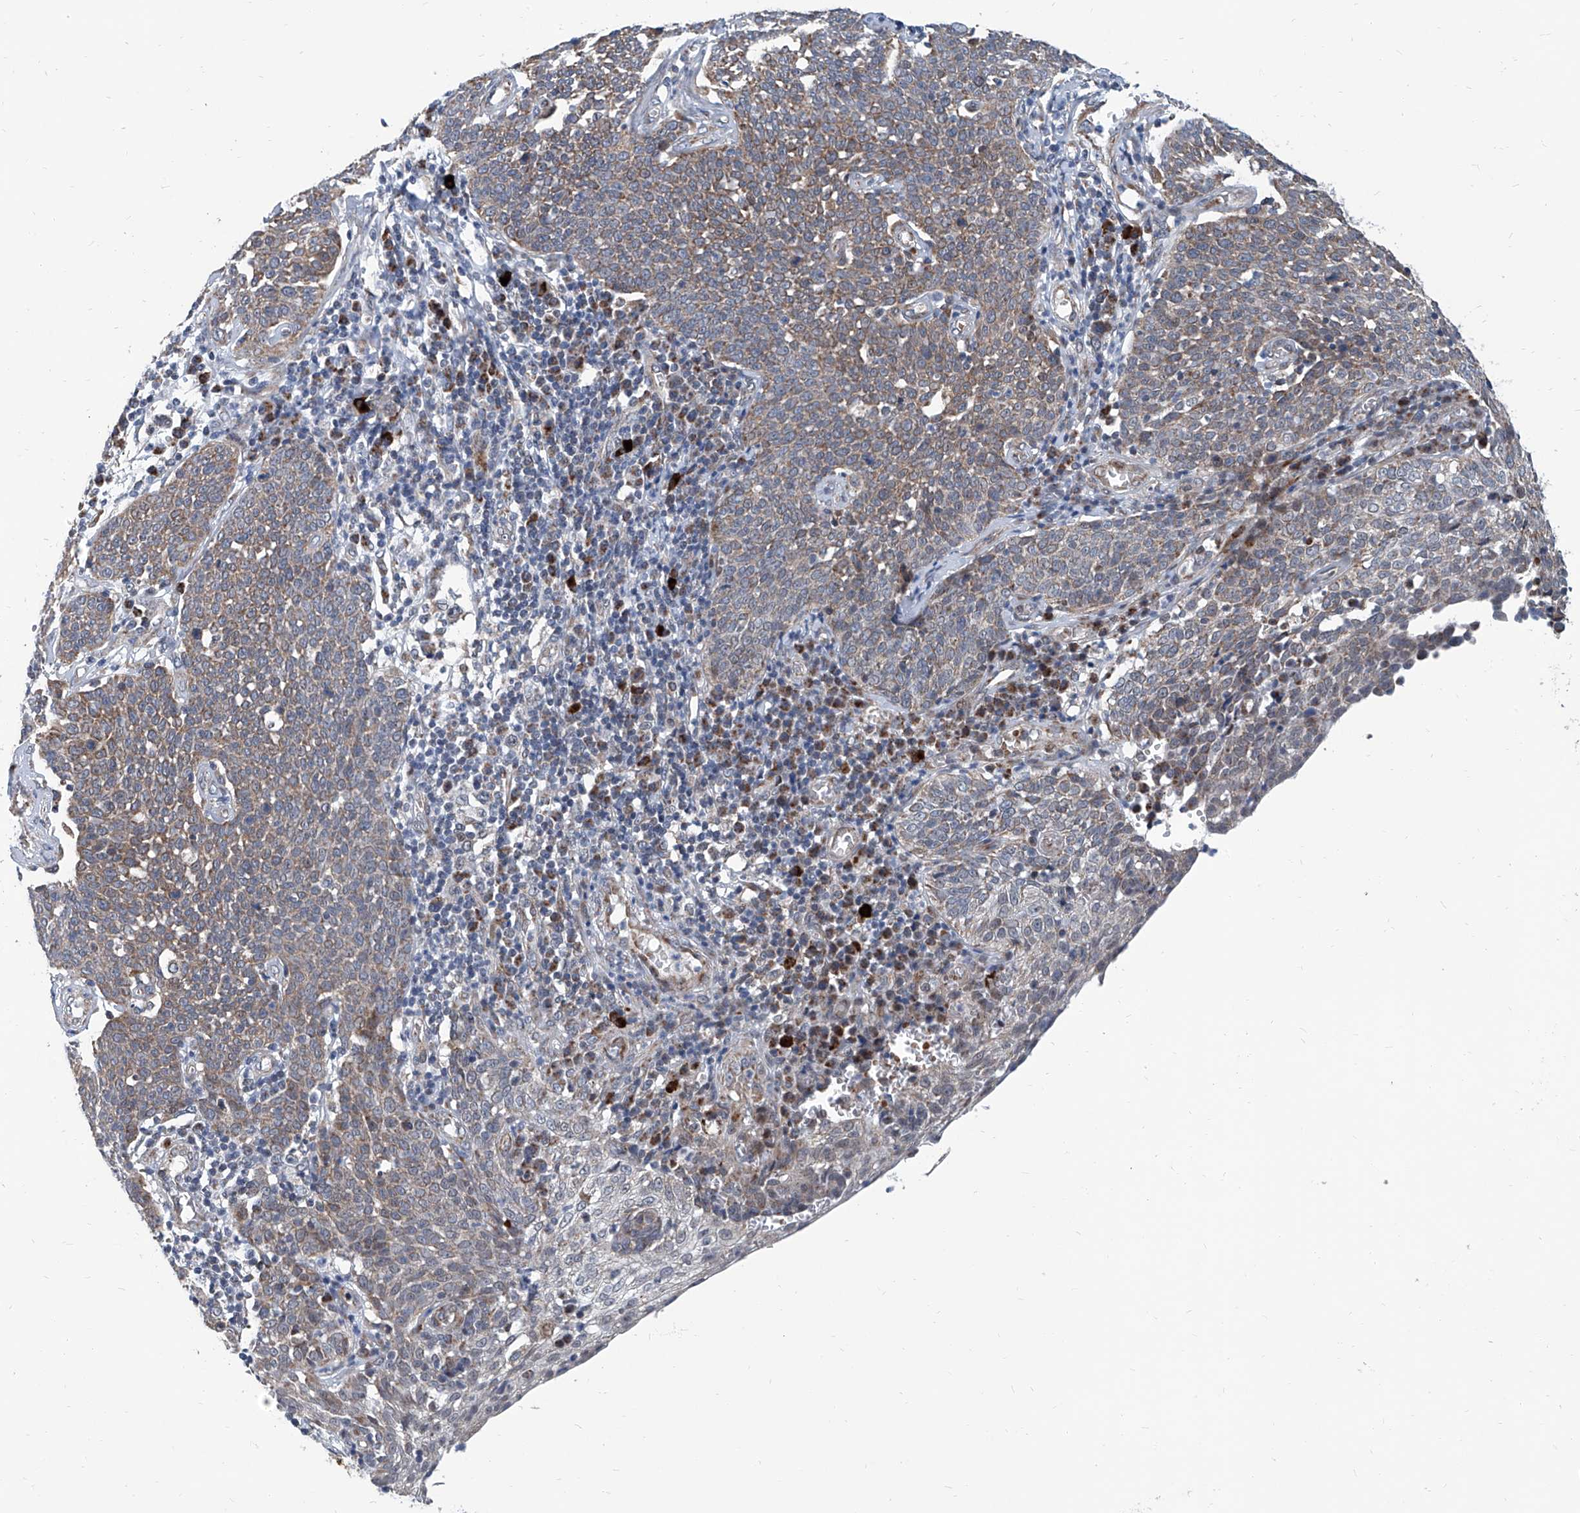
{"staining": {"intensity": "weak", "quantity": ">75%", "location": "cytoplasmic/membranous"}, "tissue": "cervical cancer", "cell_type": "Tumor cells", "image_type": "cancer", "snomed": [{"axis": "morphology", "description": "Squamous cell carcinoma, NOS"}, {"axis": "topography", "description": "Cervix"}], "caption": "A brown stain shows weak cytoplasmic/membranous expression of a protein in cervical cancer tumor cells. Immunohistochemistry (ihc) stains the protein in brown and the nuclei are stained blue.", "gene": "USP48", "patient": {"sex": "female", "age": 34}}